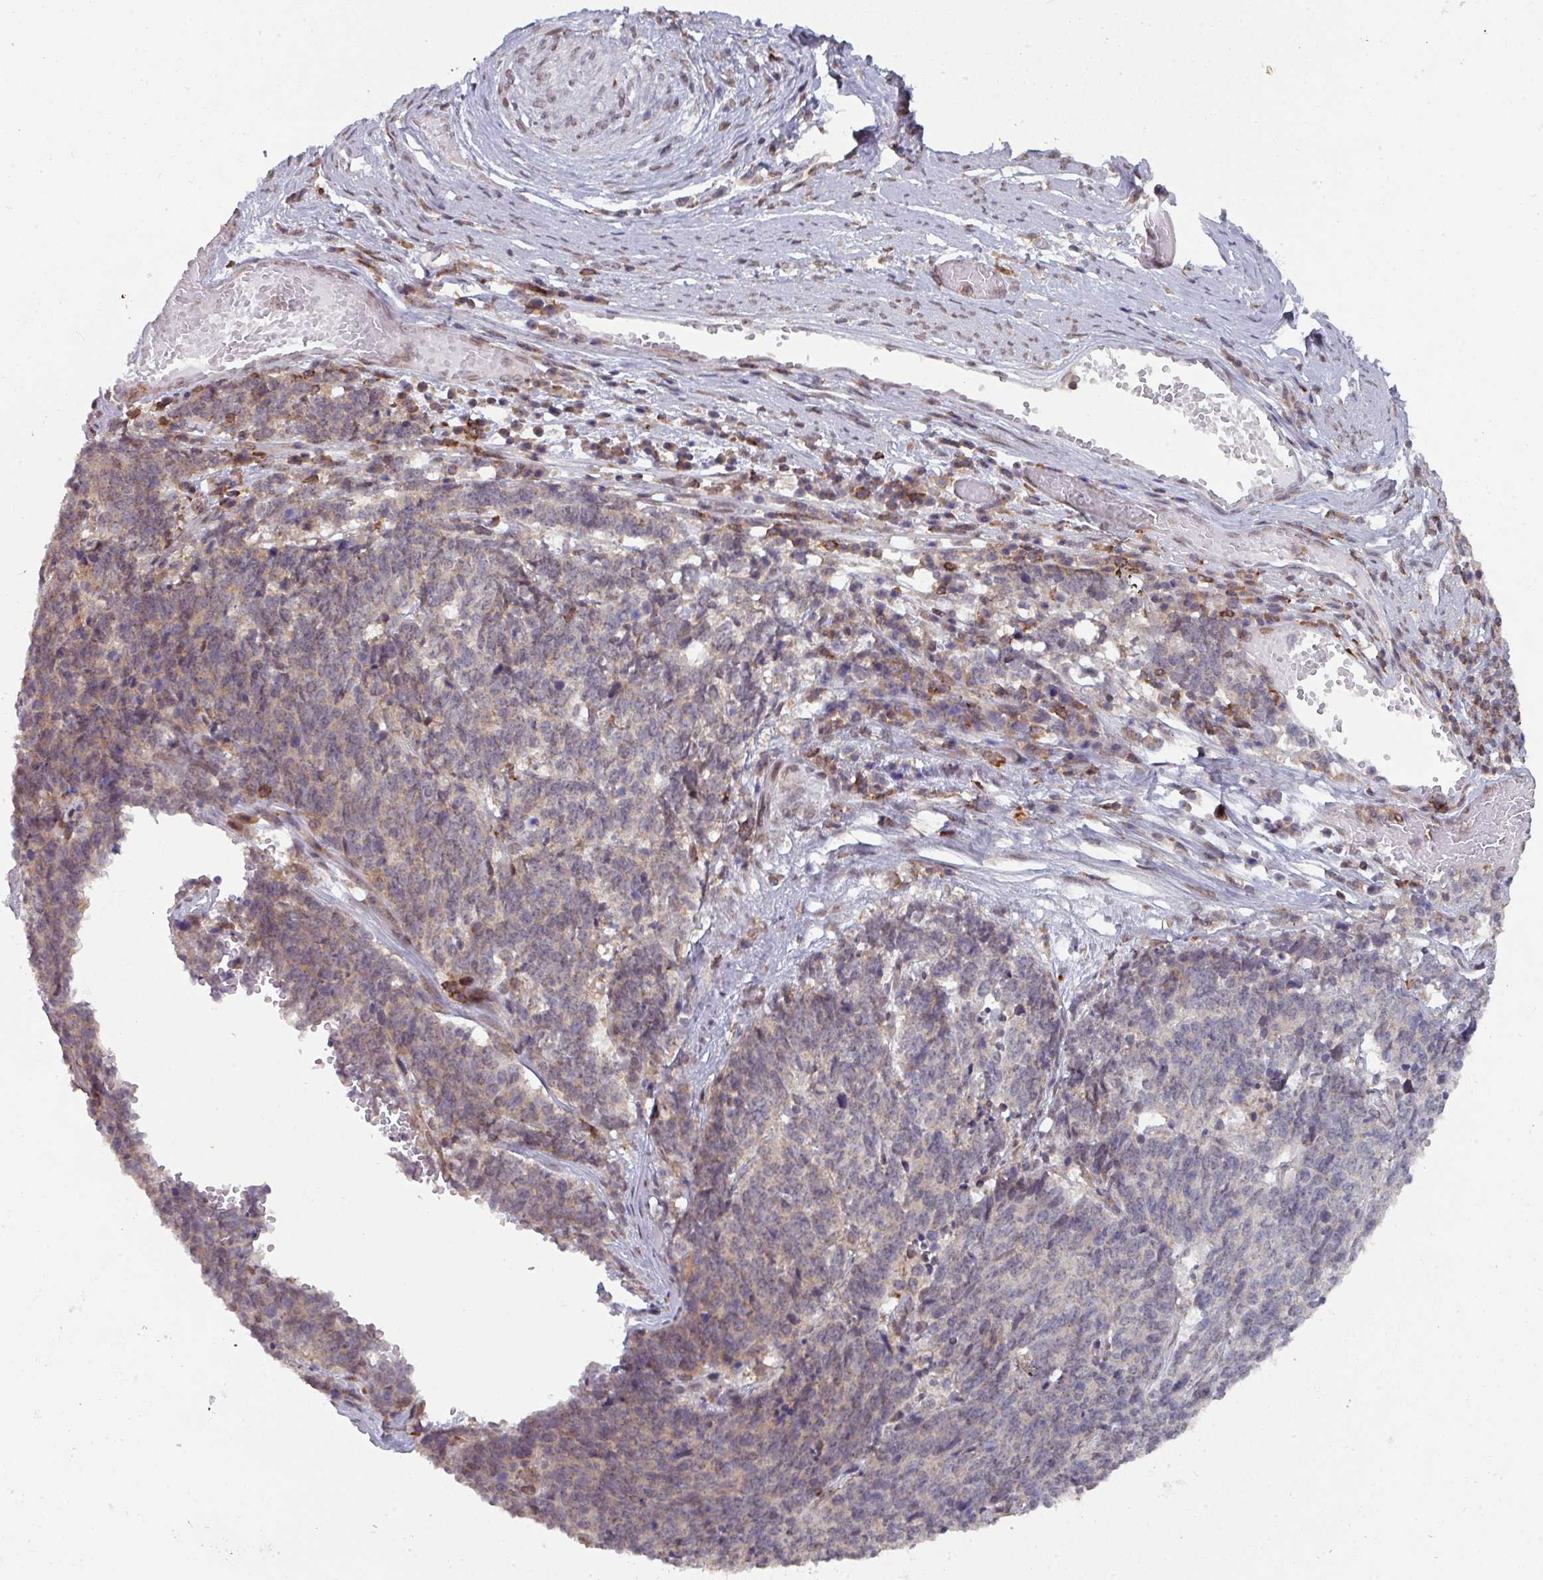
{"staining": {"intensity": "weak", "quantity": "<25%", "location": "cytoplasmic/membranous"}, "tissue": "cervical cancer", "cell_type": "Tumor cells", "image_type": "cancer", "snomed": [{"axis": "morphology", "description": "Squamous cell carcinoma, NOS"}, {"axis": "topography", "description": "Cervix"}], "caption": "This is an immunohistochemistry photomicrograph of cervical squamous cell carcinoma. There is no expression in tumor cells.", "gene": "RASAL3", "patient": {"sex": "female", "age": 29}}